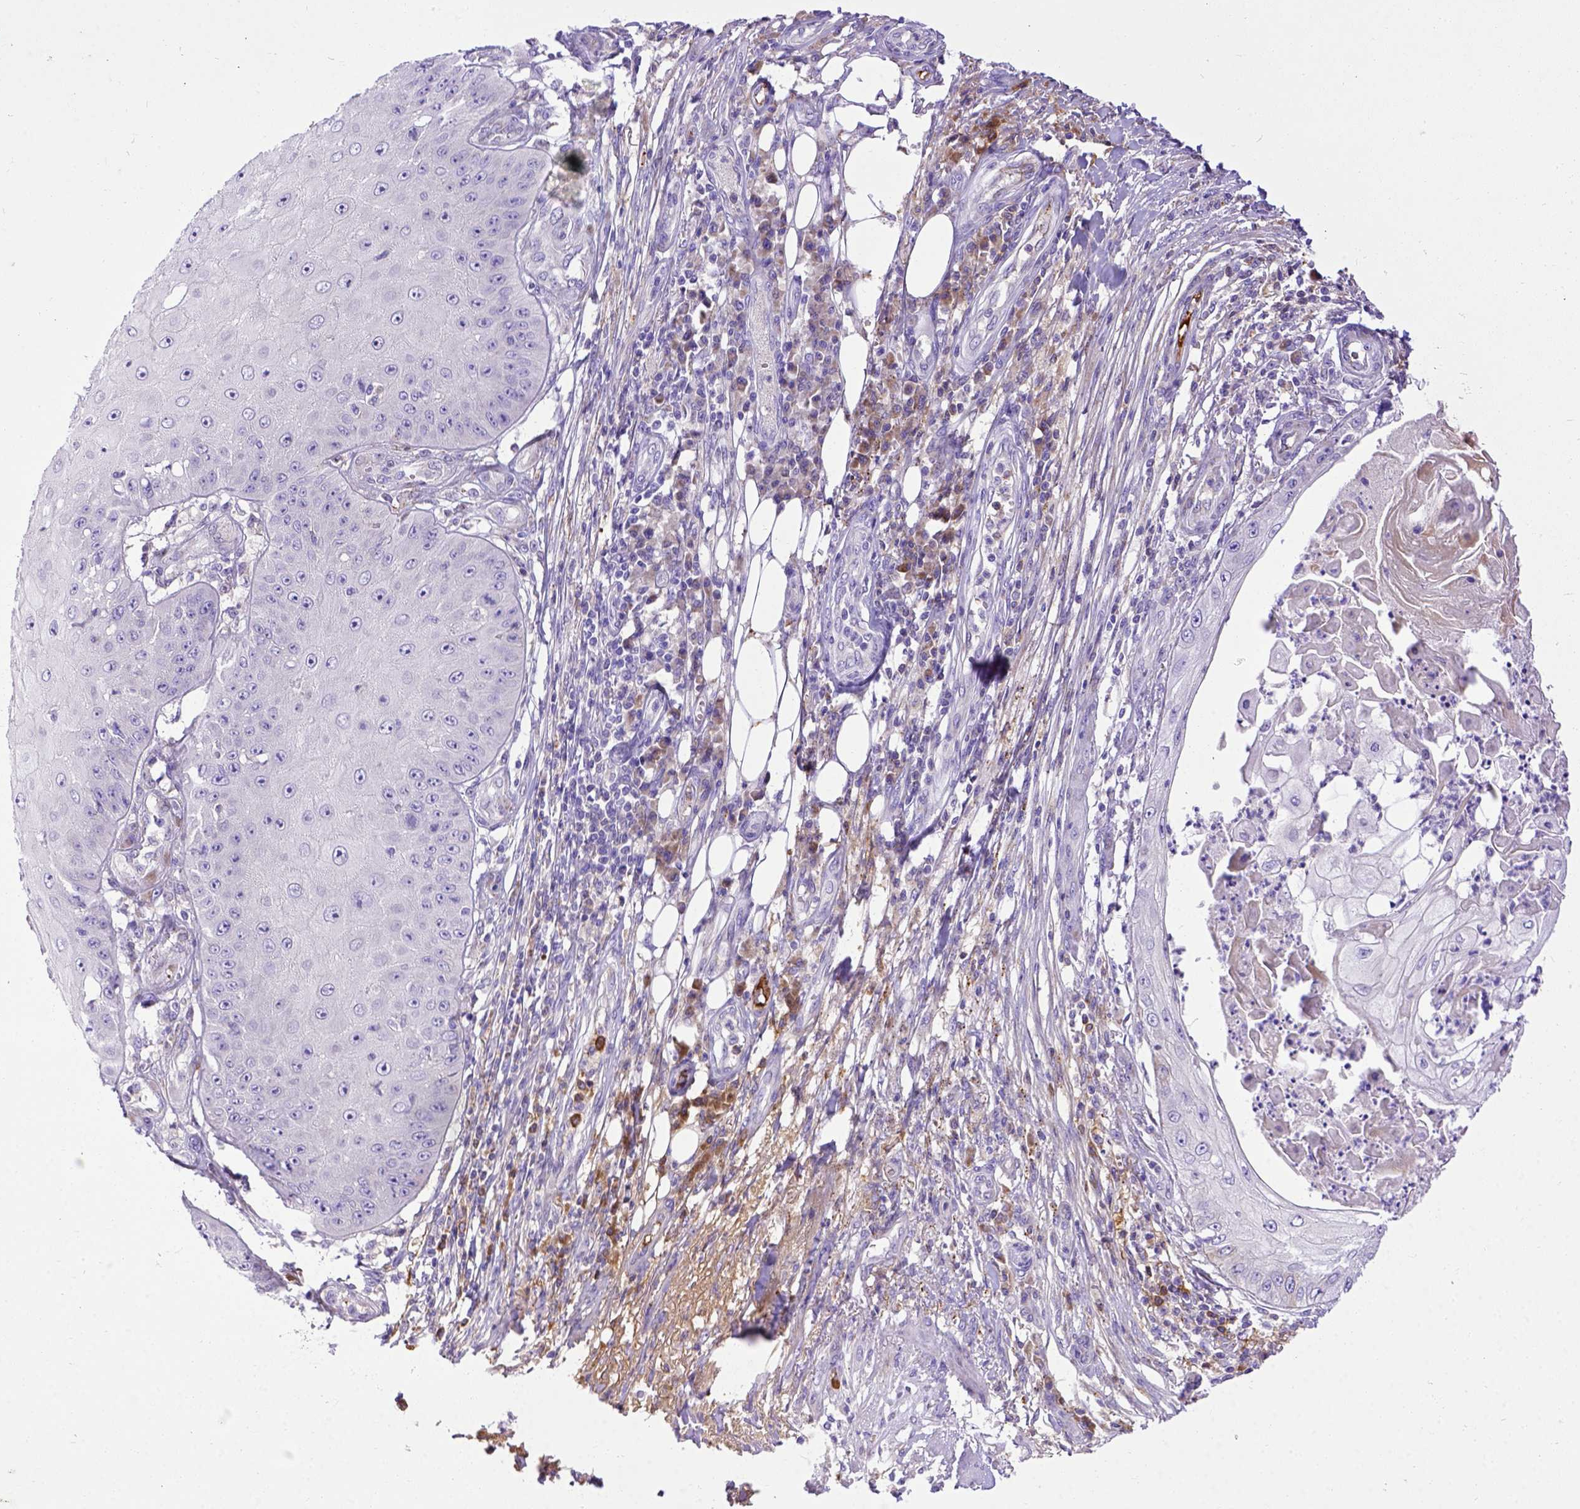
{"staining": {"intensity": "negative", "quantity": "none", "location": "none"}, "tissue": "skin cancer", "cell_type": "Tumor cells", "image_type": "cancer", "snomed": [{"axis": "morphology", "description": "Squamous cell carcinoma, NOS"}, {"axis": "topography", "description": "Skin"}], "caption": "The photomicrograph displays no staining of tumor cells in skin cancer.", "gene": "CFAP300", "patient": {"sex": "male", "age": 70}}